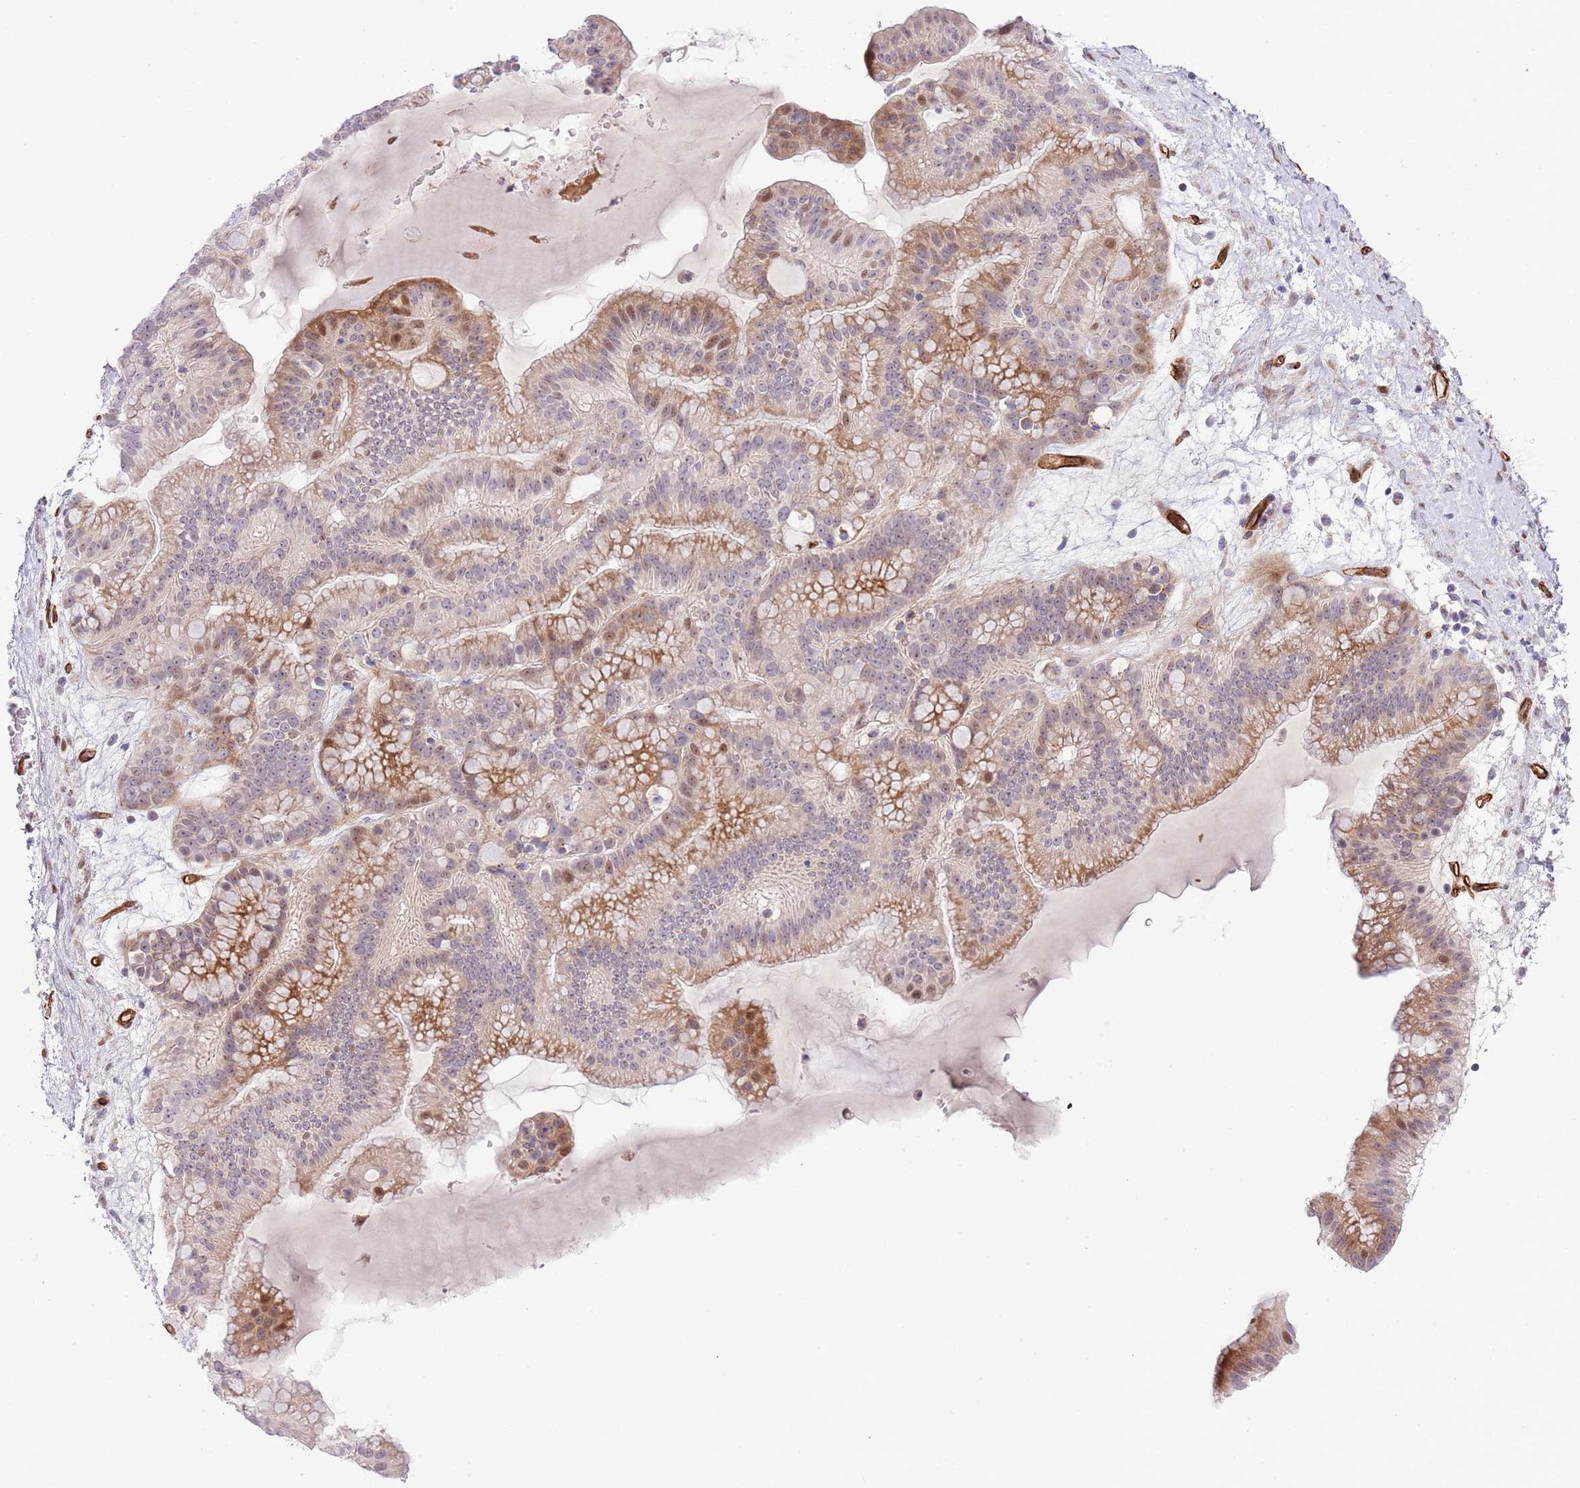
{"staining": {"intensity": "moderate", "quantity": ">75%", "location": "cytoplasmic/membranous,nuclear"}, "tissue": "ovarian cancer", "cell_type": "Tumor cells", "image_type": "cancer", "snomed": [{"axis": "morphology", "description": "Cystadenocarcinoma, mucinous, NOS"}, {"axis": "topography", "description": "Ovary"}], "caption": "Moderate cytoplasmic/membranous and nuclear protein staining is seen in about >75% of tumor cells in ovarian mucinous cystadenocarcinoma.", "gene": "NEK3", "patient": {"sex": "female", "age": 61}}